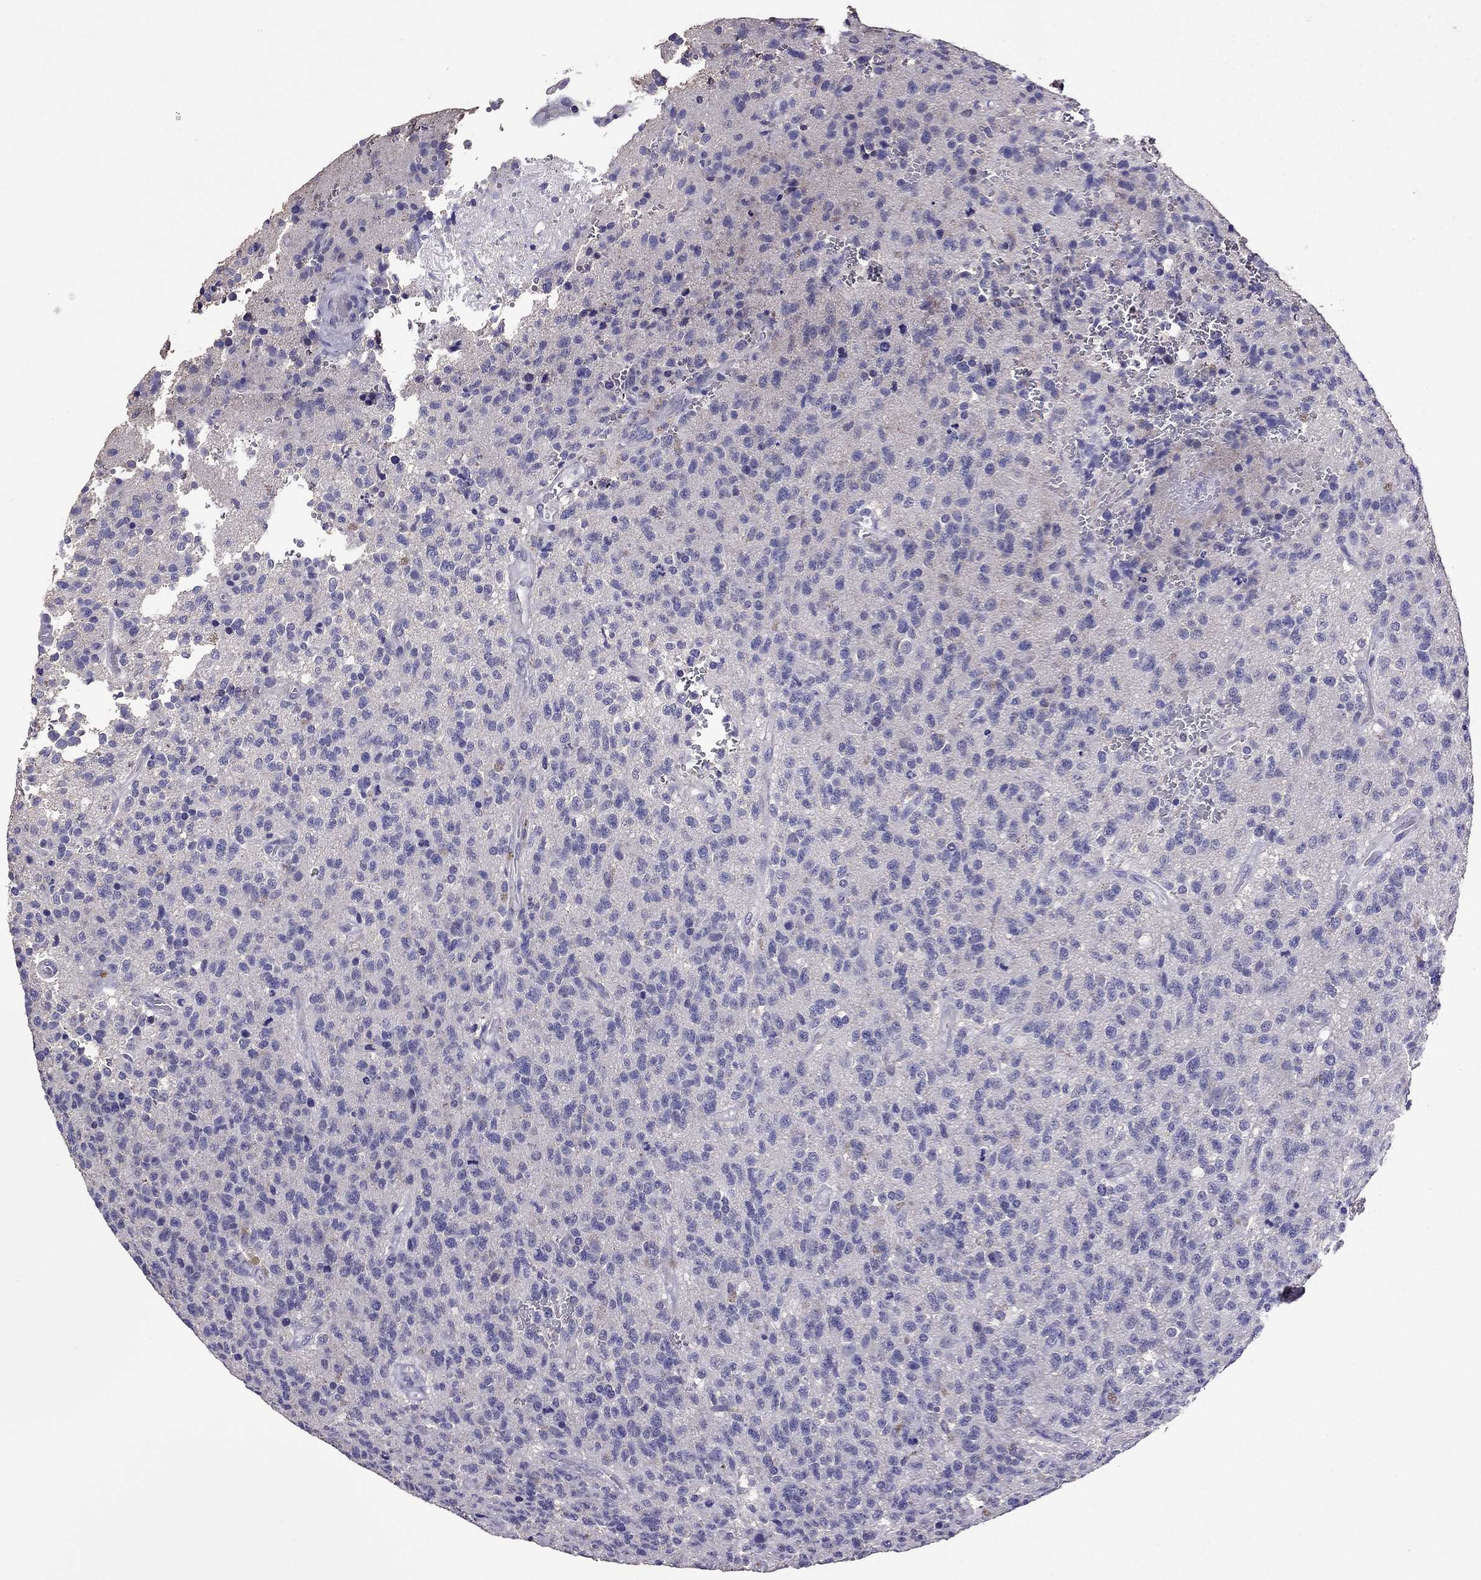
{"staining": {"intensity": "negative", "quantity": "none", "location": "none"}, "tissue": "glioma", "cell_type": "Tumor cells", "image_type": "cancer", "snomed": [{"axis": "morphology", "description": "Glioma, malignant, High grade"}, {"axis": "topography", "description": "Brain"}], "caption": "High power microscopy photomicrograph of an immunohistochemistry (IHC) micrograph of glioma, revealing no significant positivity in tumor cells. (Brightfield microscopy of DAB immunohistochemistry (IHC) at high magnification).", "gene": "NKX3-1", "patient": {"sex": "male", "age": 56}}